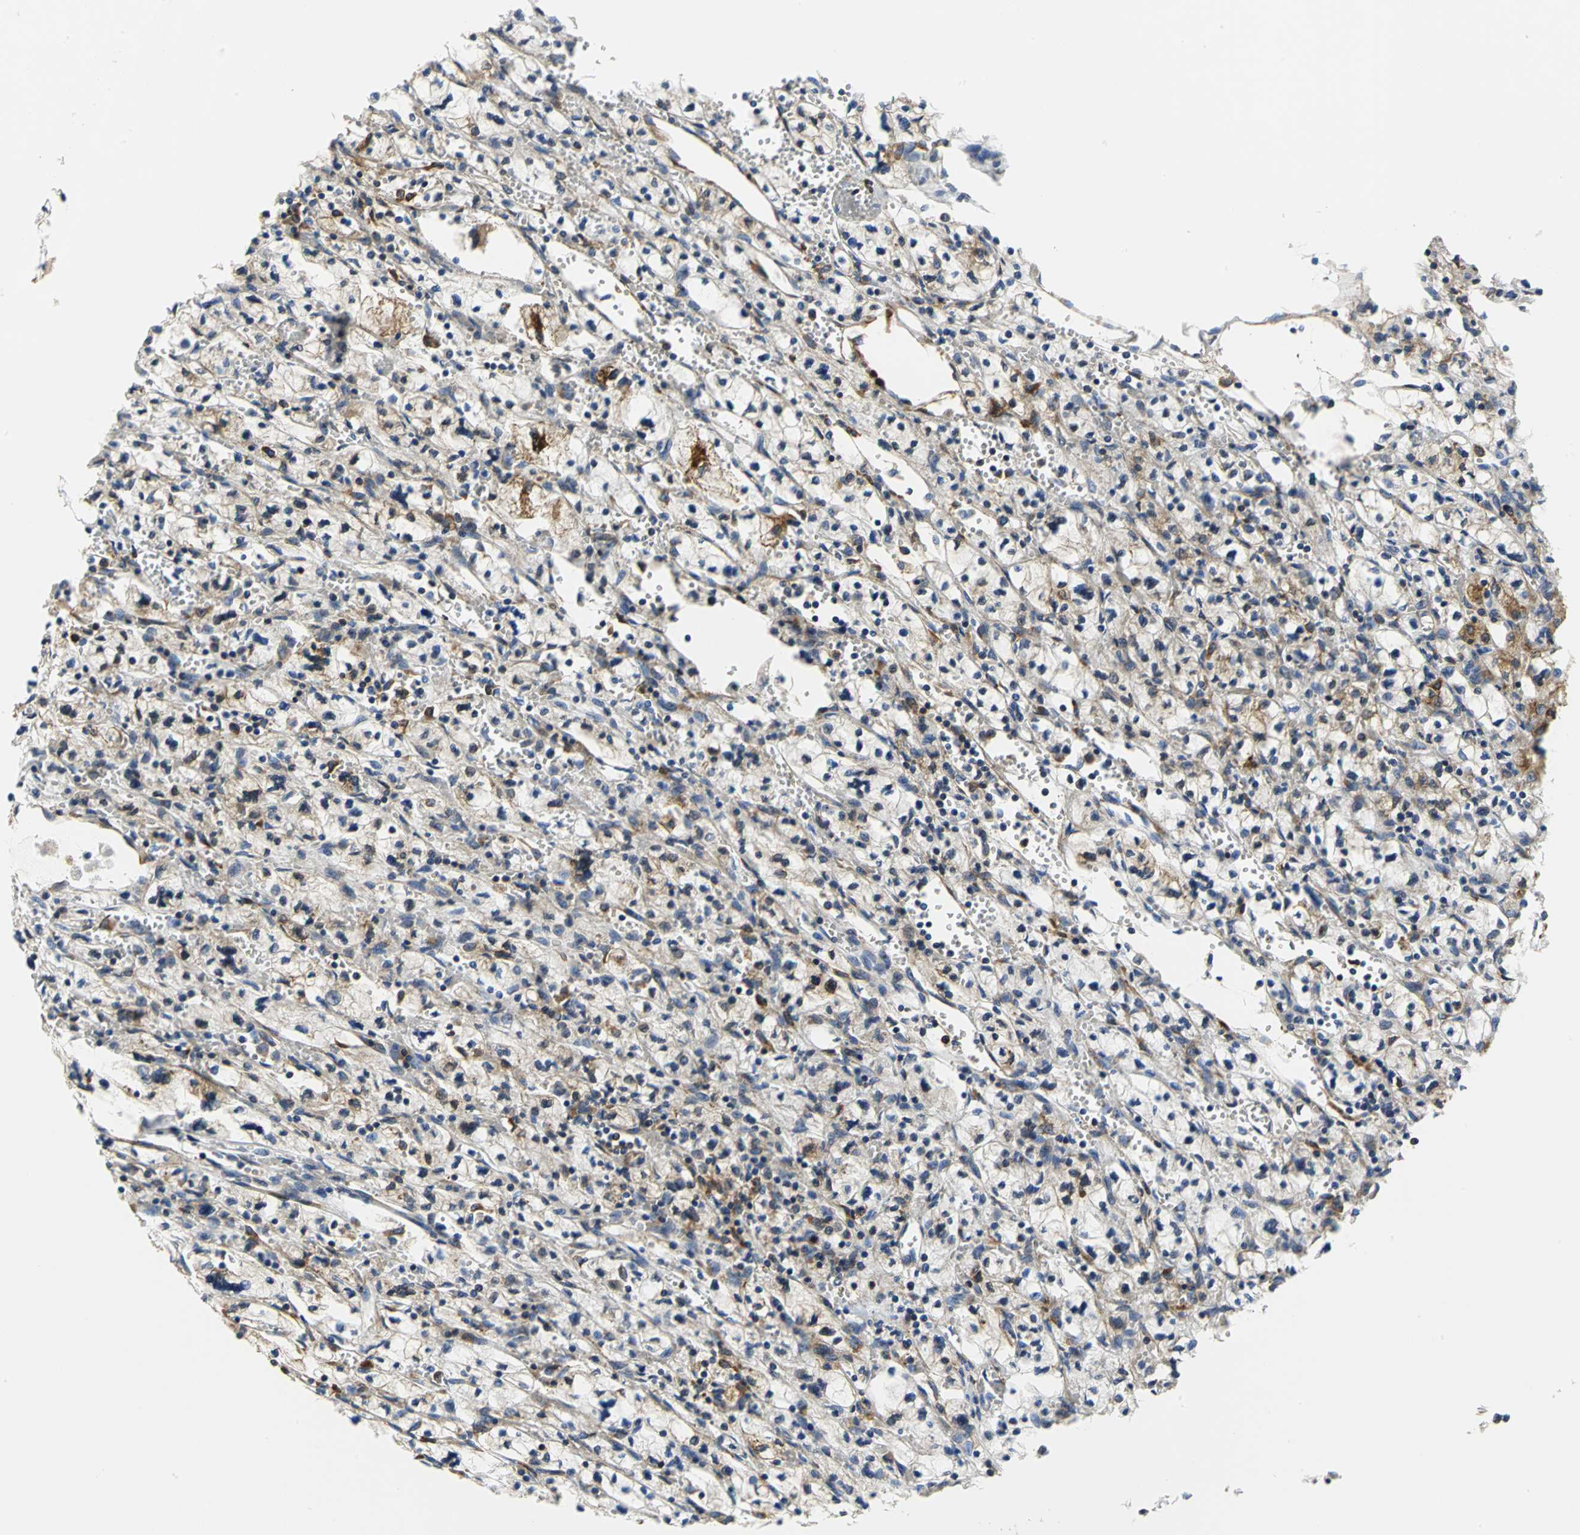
{"staining": {"intensity": "weak", "quantity": "<25%", "location": "cytoplasmic/membranous"}, "tissue": "renal cancer", "cell_type": "Tumor cells", "image_type": "cancer", "snomed": [{"axis": "morphology", "description": "Adenocarcinoma, NOS"}, {"axis": "topography", "description": "Kidney"}], "caption": "Renal cancer (adenocarcinoma) stained for a protein using immunohistochemistry reveals no staining tumor cells.", "gene": "YBX1", "patient": {"sex": "female", "age": 83}}